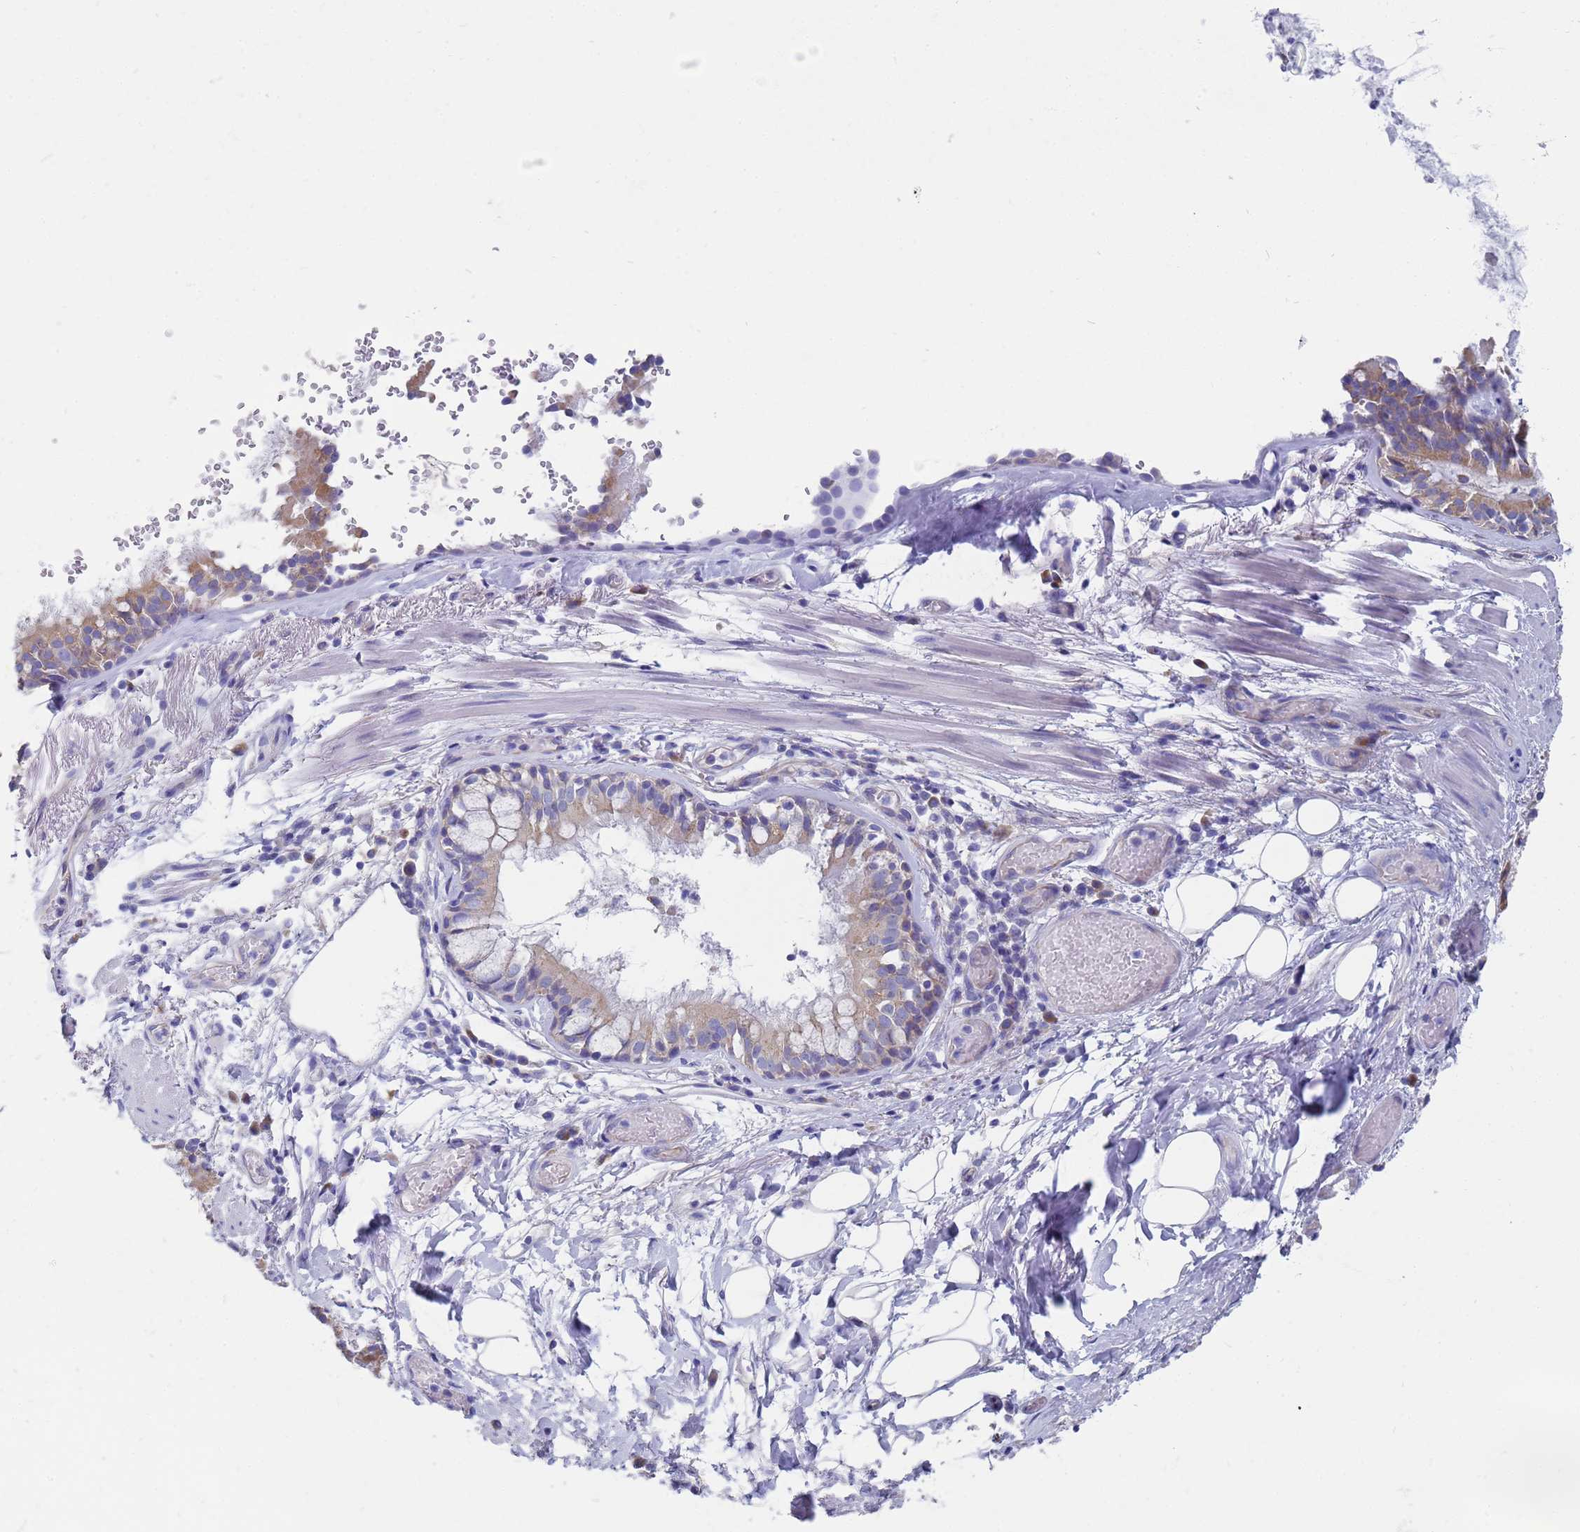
{"staining": {"intensity": "negative", "quantity": "none", "location": "none"}, "tissue": "adipose tissue", "cell_type": "Adipocytes", "image_type": "normal", "snomed": [{"axis": "morphology", "description": "Normal tissue, NOS"}, {"axis": "topography", "description": "Lymph node"}, {"axis": "topography", "description": "Cartilage tissue"}, {"axis": "topography", "description": "Bronchus"}], "caption": "DAB (3,3'-diaminobenzidine) immunohistochemical staining of benign human adipose tissue reveals no significant positivity in adipocytes. (Stains: DAB immunohistochemistry with hematoxylin counter stain, Microscopy: brightfield microscopy at high magnification).", "gene": "TM4SF4", "patient": {"sex": "male", "age": 63}}